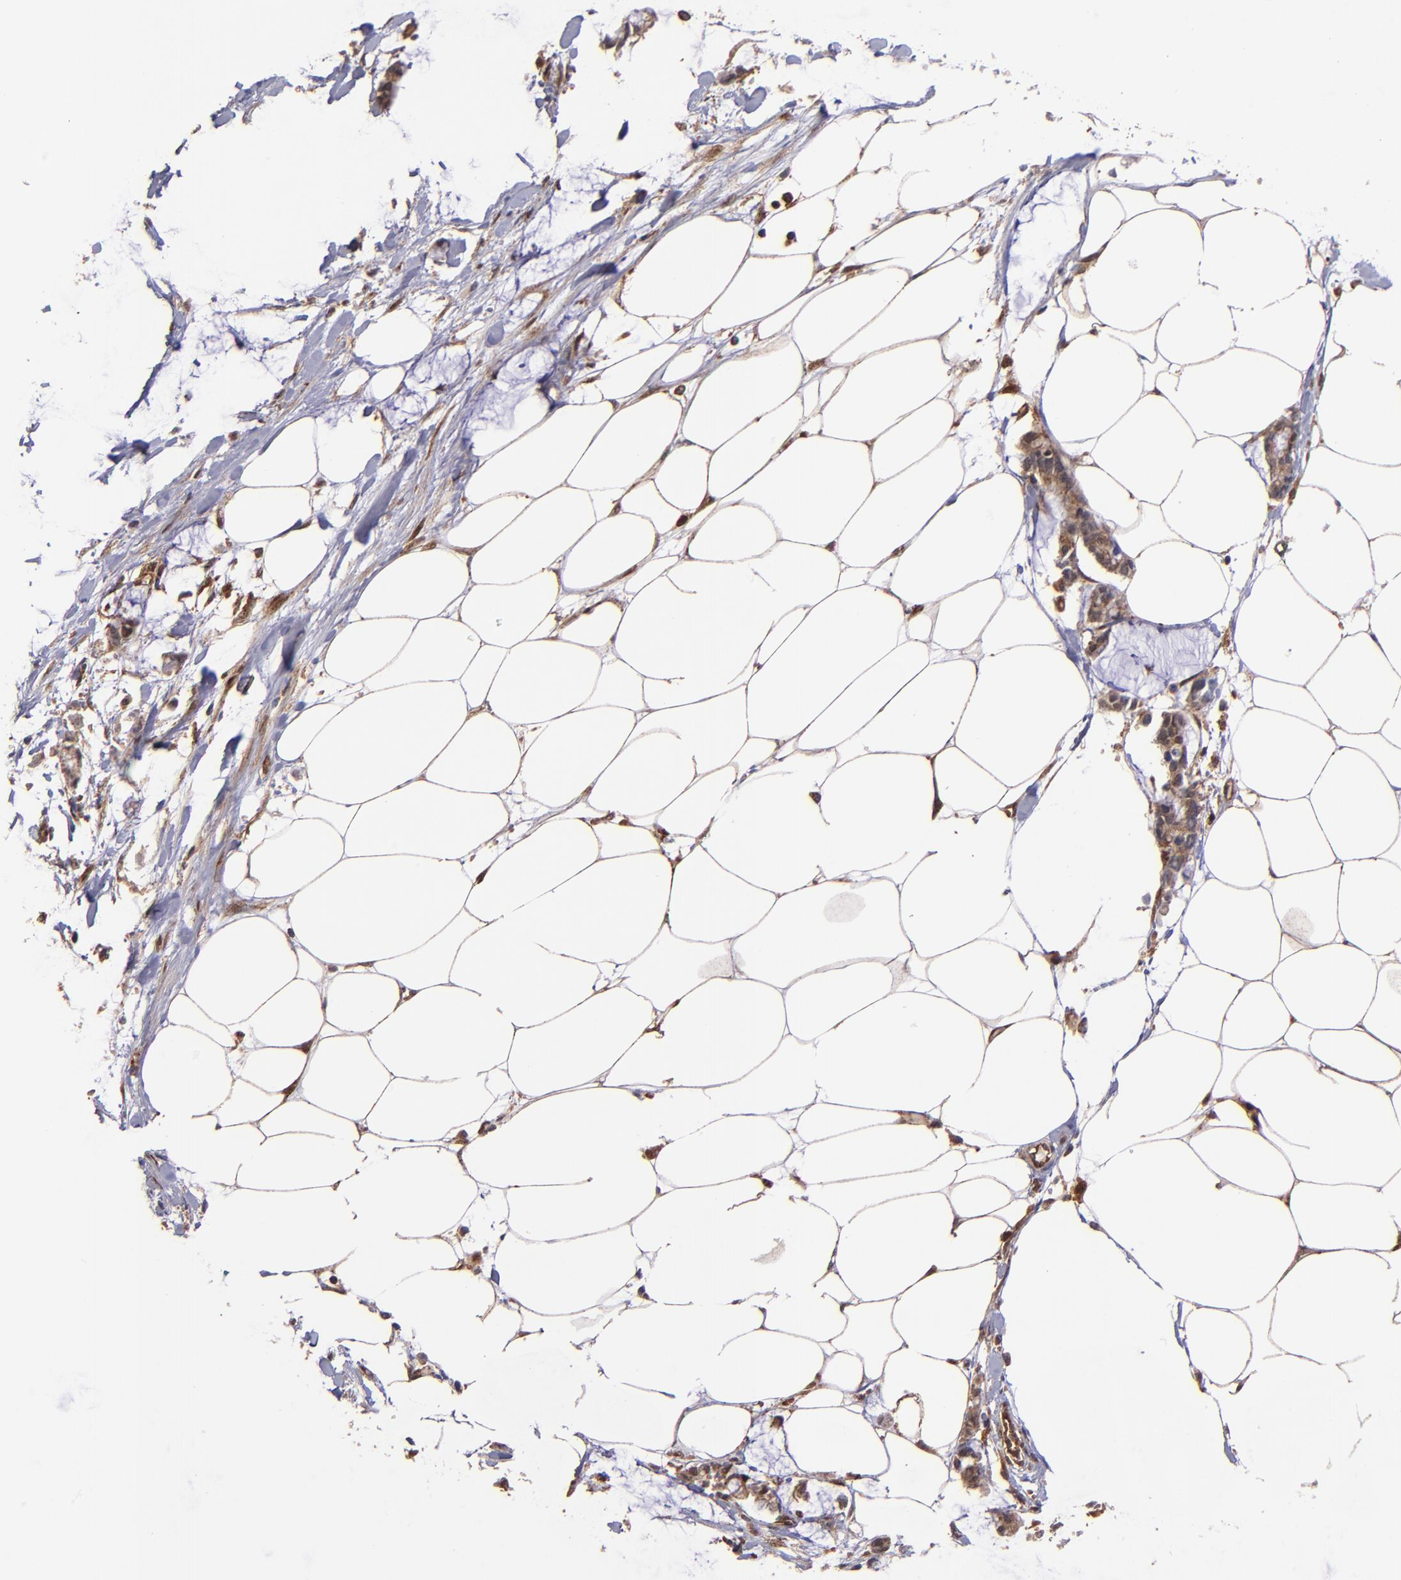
{"staining": {"intensity": "strong", "quantity": ">75%", "location": "cytoplasmic/membranous"}, "tissue": "colorectal cancer", "cell_type": "Tumor cells", "image_type": "cancer", "snomed": [{"axis": "morphology", "description": "Normal tissue, NOS"}, {"axis": "morphology", "description": "Adenocarcinoma, NOS"}, {"axis": "topography", "description": "Colon"}, {"axis": "topography", "description": "Peripheral nerve tissue"}], "caption": "Immunohistochemistry micrograph of human colorectal adenocarcinoma stained for a protein (brown), which exhibits high levels of strong cytoplasmic/membranous positivity in about >75% of tumor cells.", "gene": "STX8", "patient": {"sex": "male", "age": 14}}